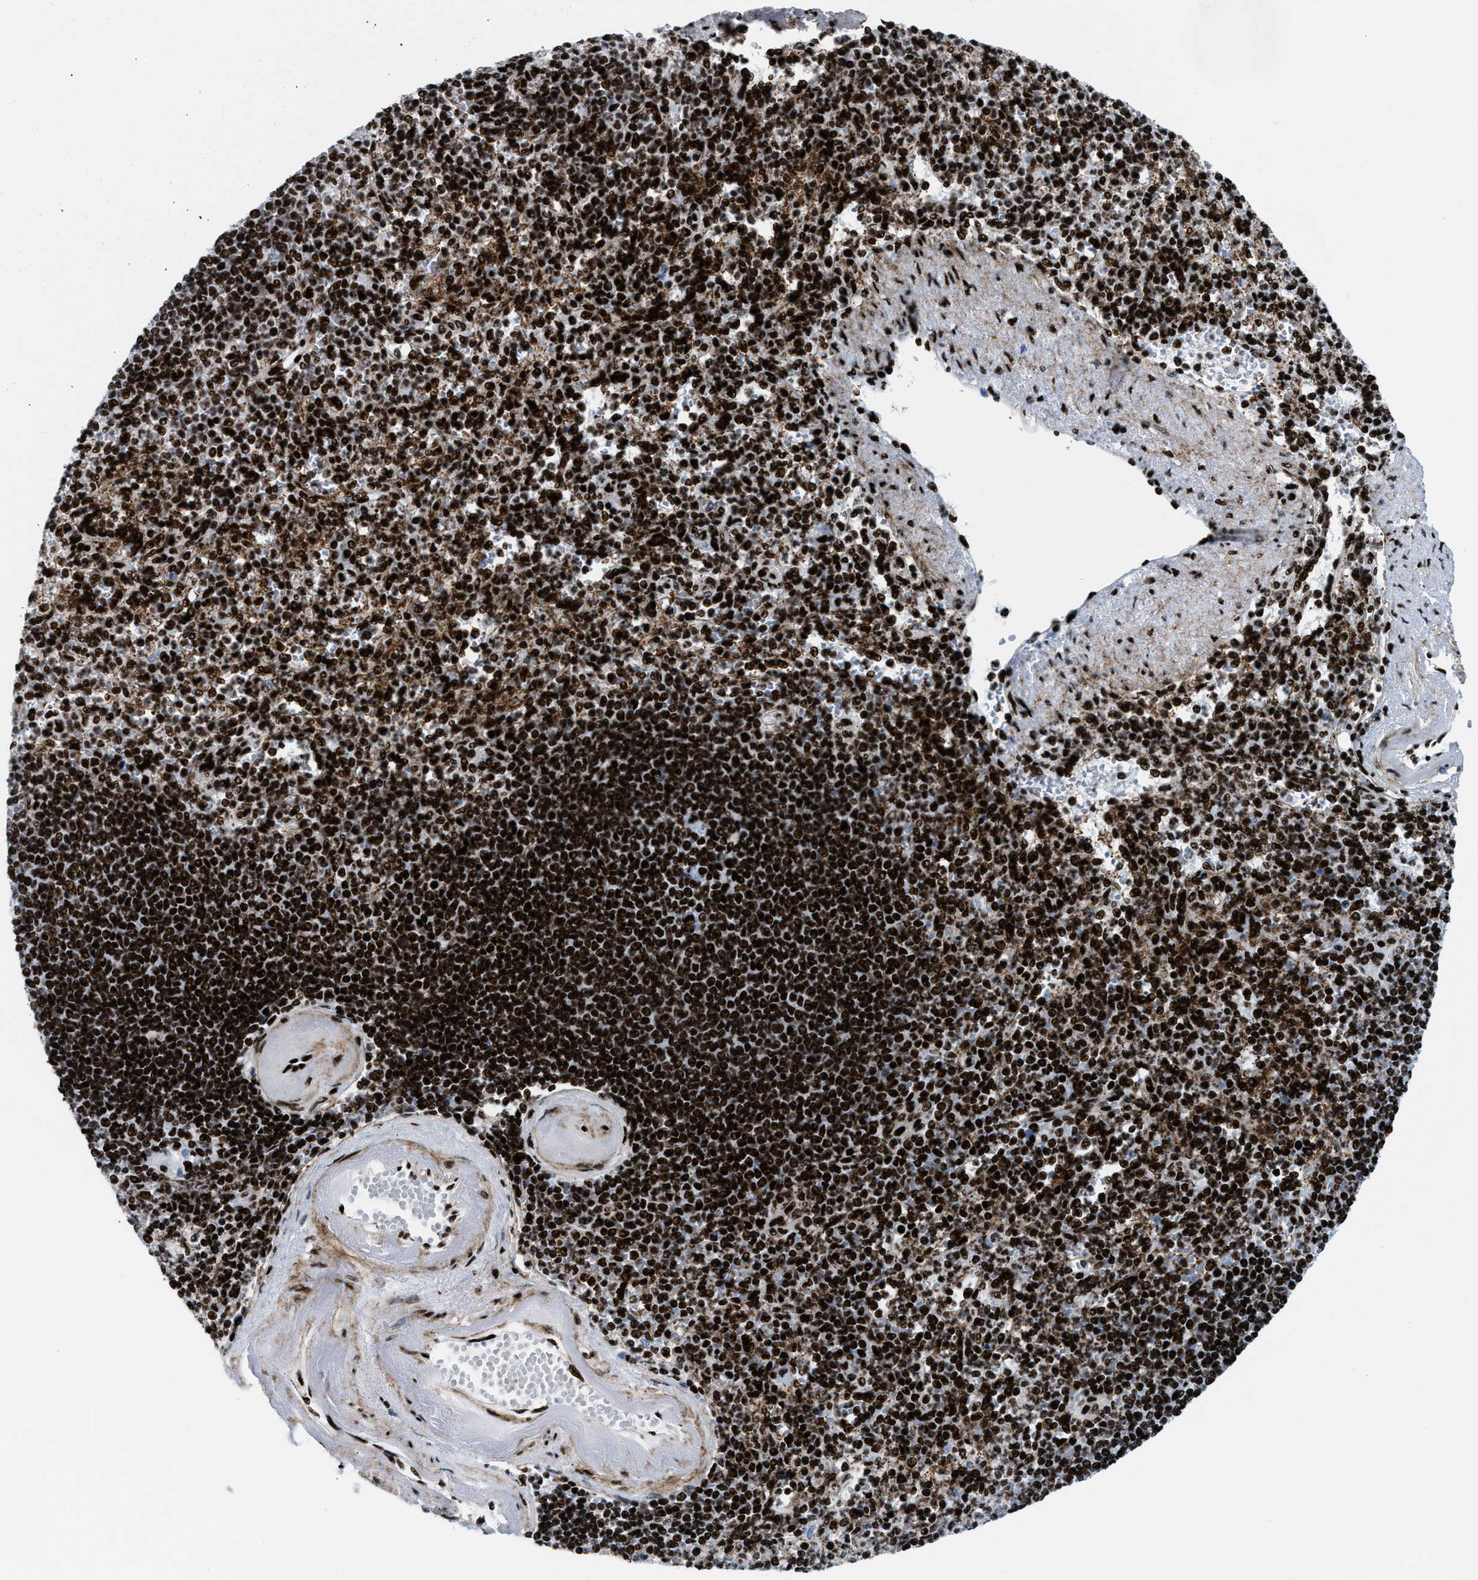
{"staining": {"intensity": "strong", "quantity": ">75%", "location": "nuclear"}, "tissue": "spleen", "cell_type": "Cells in red pulp", "image_type": "normal", "snomed": [{"axis": "morphology", "description": "Normal tissue, NOS"}, {"axis": "topography", "description": "Spleen"}], "caption": "An image of spleen stained for a protein displays strong nuclear brown staining in cells in red pulp. (Stains: DAB (3,3'-diaminobenzidine) in brown, nuclei in blue, Microscopy: brightfield microscopy at high magnification).", "gene": "NONO", "patient": {"sex": "female", "age": 74}}